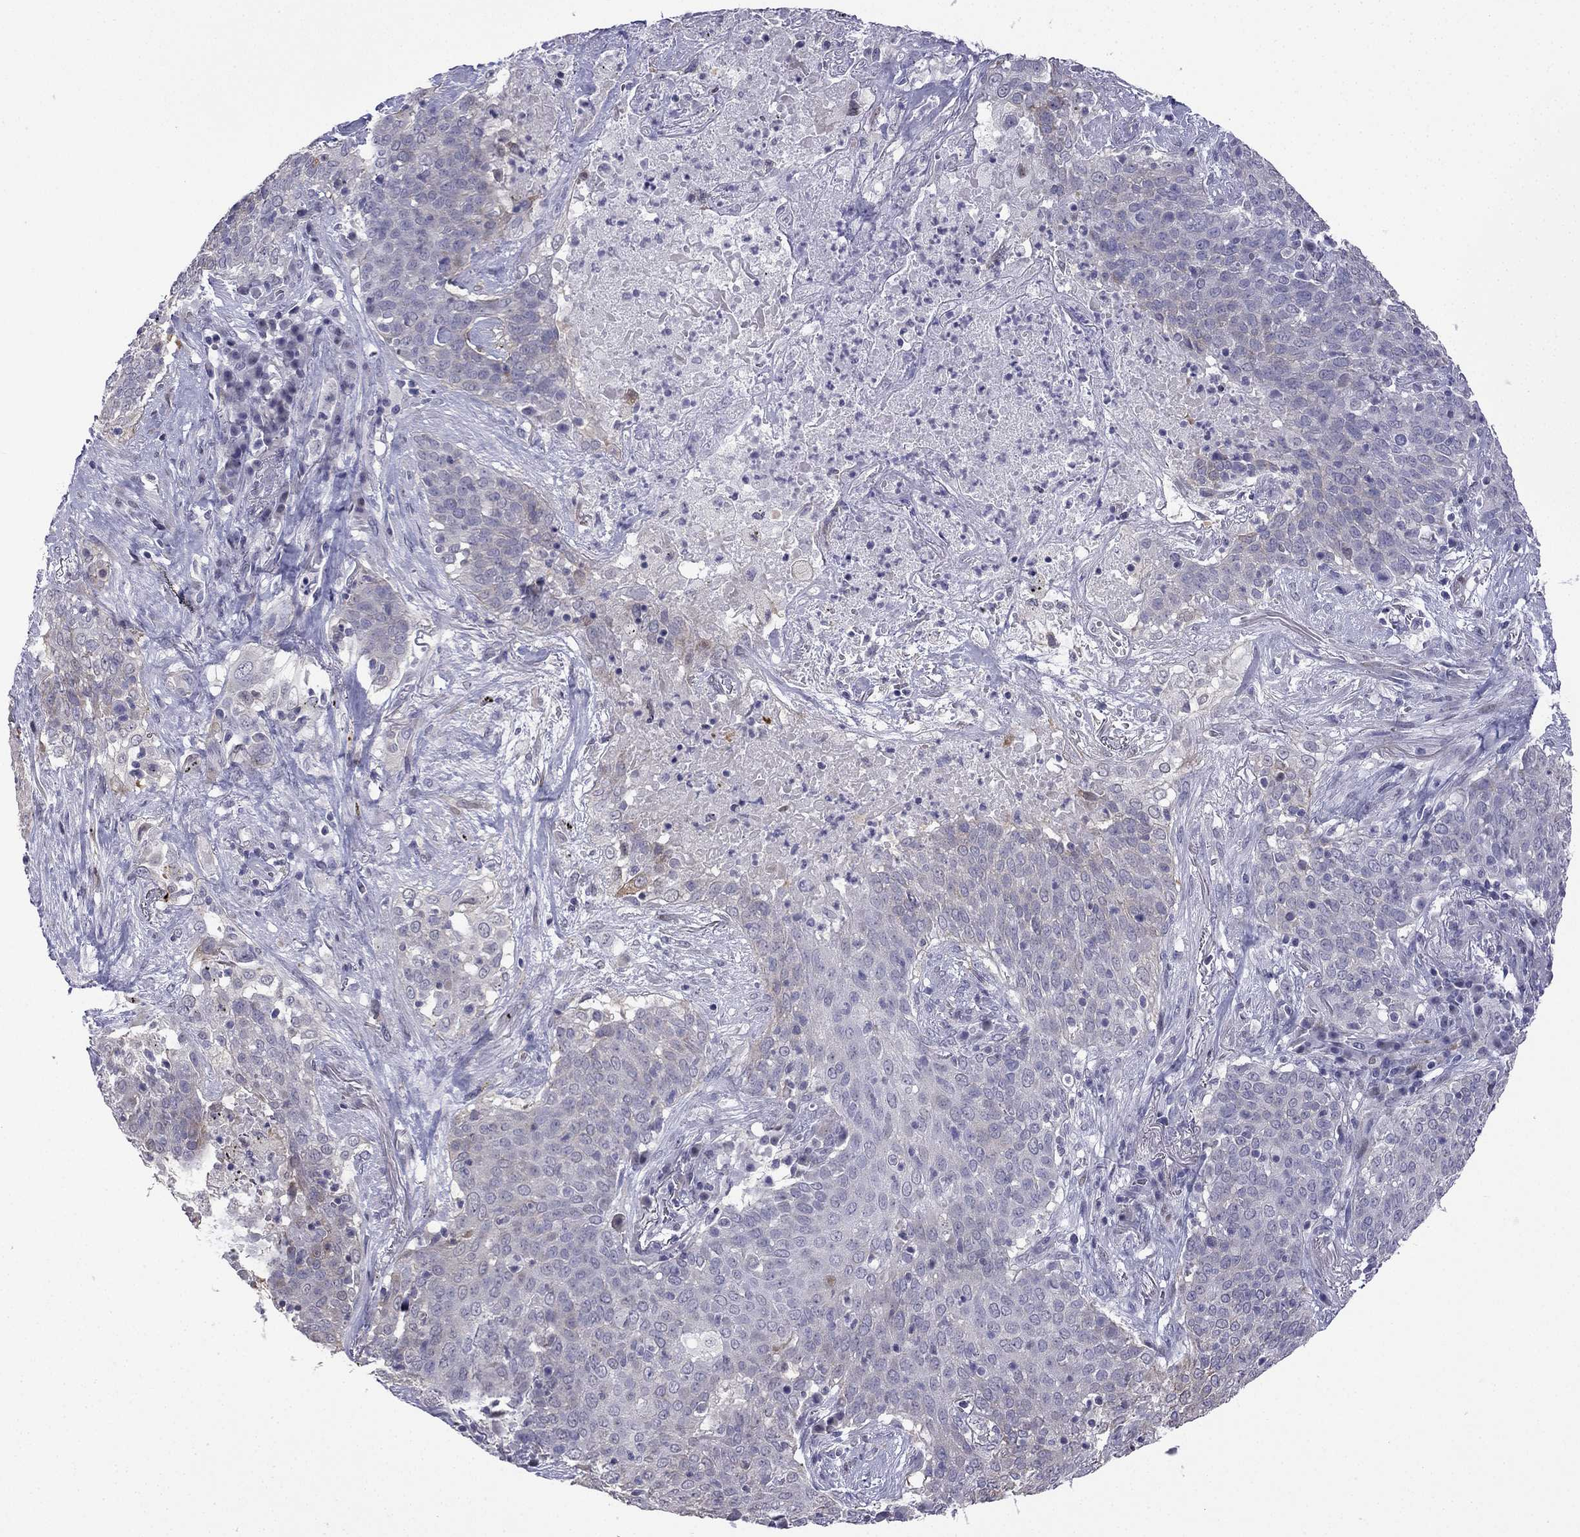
{"staining": {"intensity": "weak", "quantity": "<25%", "location": "cytoplasmic/membranous"}, "tissue": "lung cancer", "cell_type": "Tumor cells", "image_type": "cancer", "snomed": [{"axis": "morphology", "description": "Squamous cell carcinoma, NOS"}, {"axis": "topography", "description": "Lung"}], "caption": "An IHC photomicrograph of lung cancer is shown. There is no staining in tumor cells of lung cancer.", "gene": "CFAP70", "patient": {"sex": "male", "age": 82}}